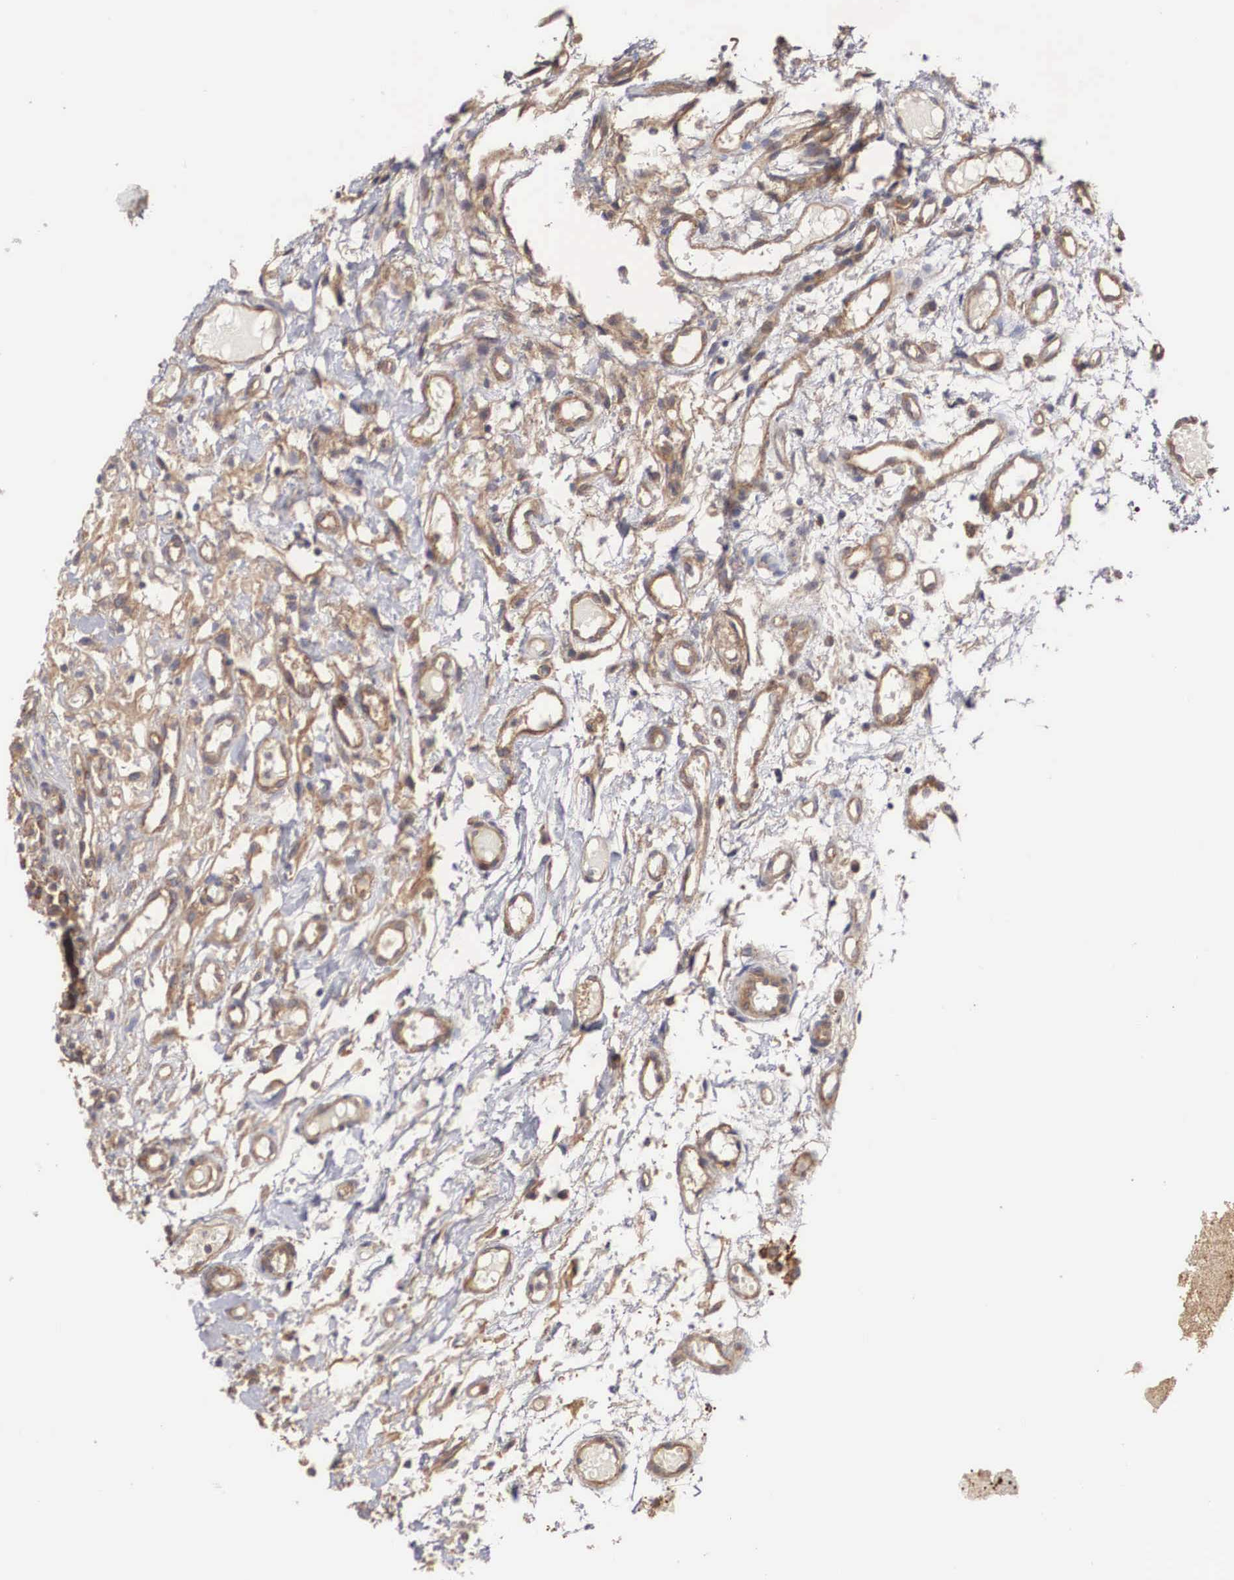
{"staining": {"intensity": "weak", "quantity": ">75%", "location": "cytoplasmic/membranous"}, "tissue": "glioma", "cell_type": "Tumor cells", "image_type": "cancer", "snomed": [{"axis": "morphology", "description": "Glioma, malignant, High grade"}, {"axis": "topography", "description": "Brain"}], "caption": "Immunohistochemical staining of human glioma demonstrates weak cytoplasmic/membranous protein staining in about >75% of tumor cells.", "gene": "ARMCX4", "patient": {"sex": "male", "age": 77}}